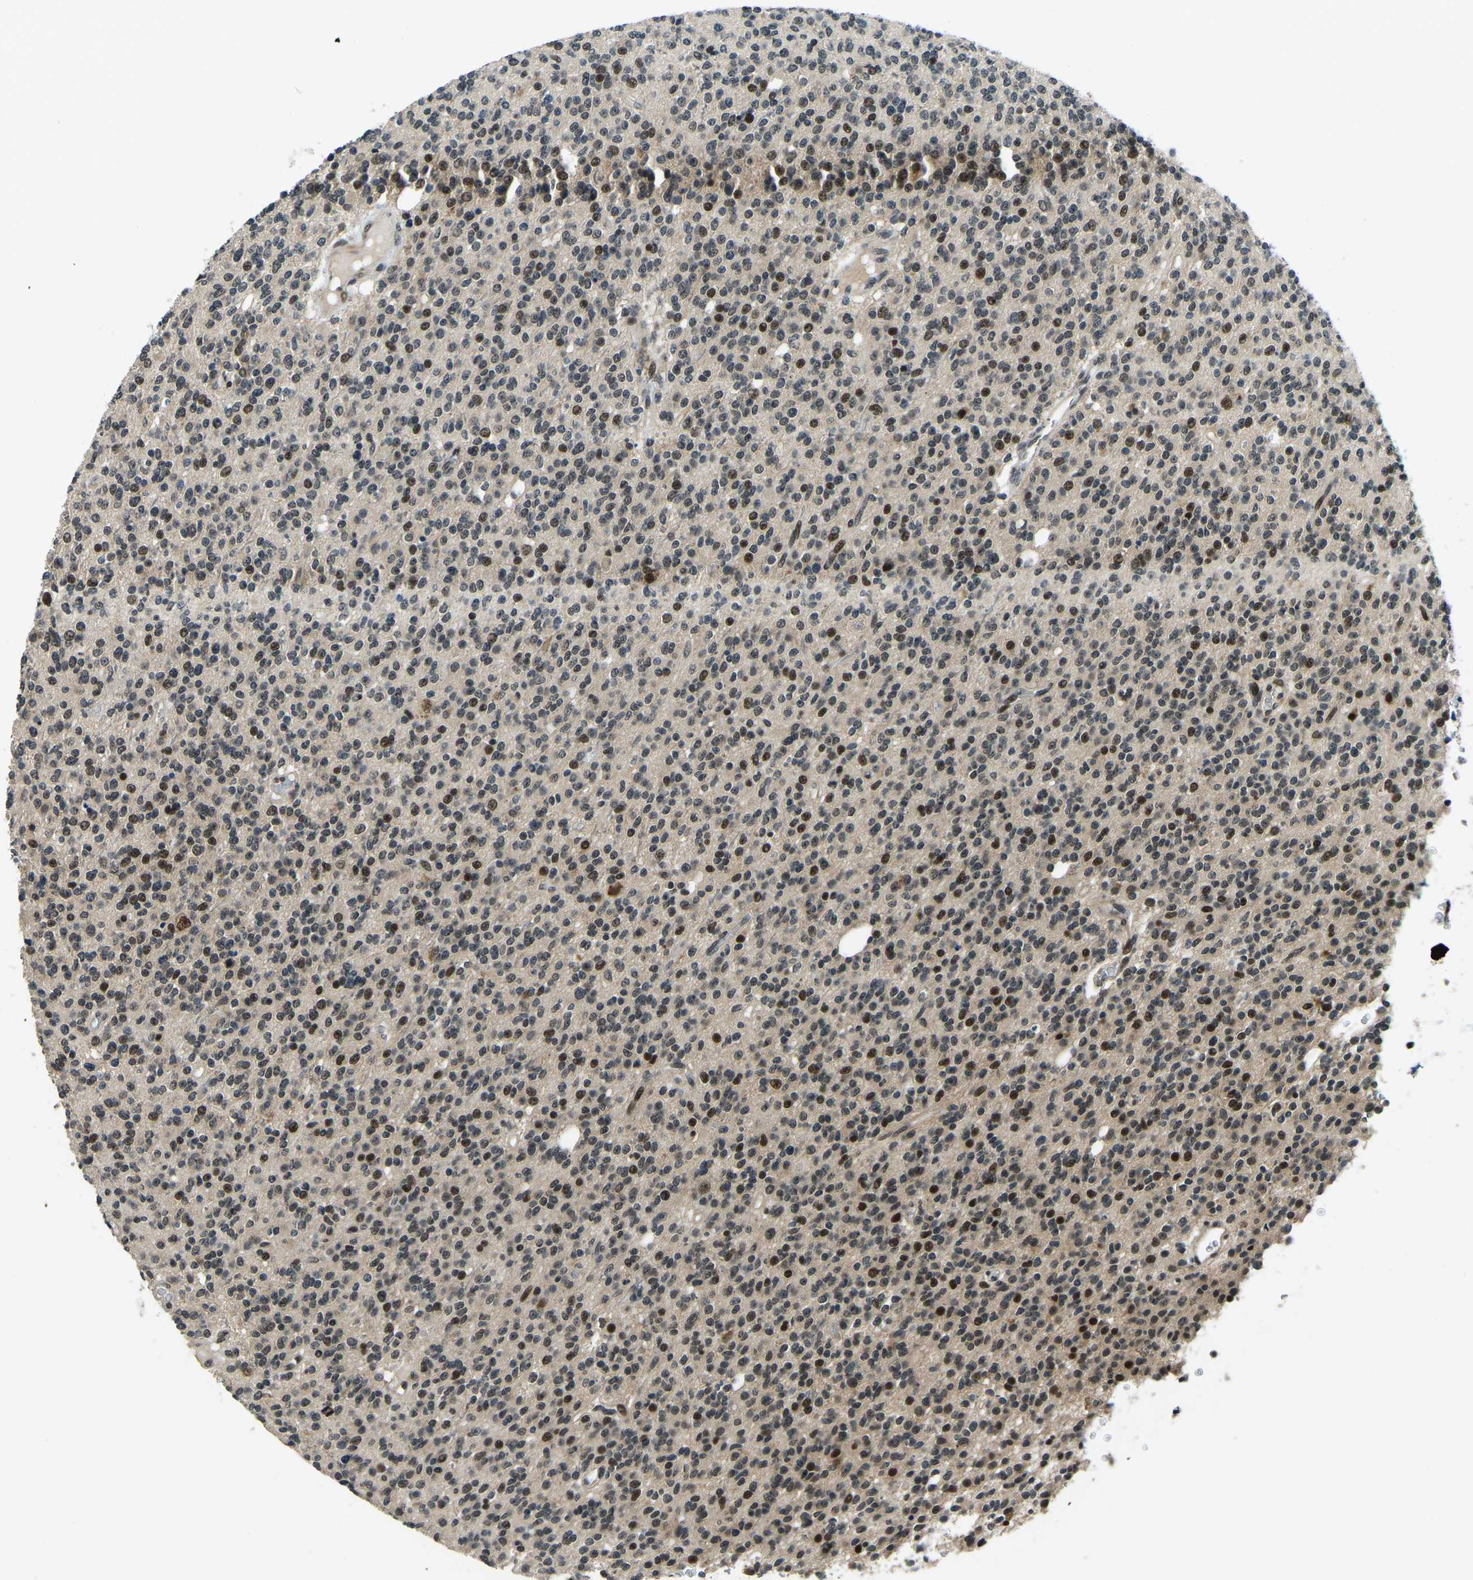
{"staining": {"intensity": "moderate", "quantity": "25%-75%", "location": "nuclear"}, "tissue": "glioma", "cell_type": "Tumor cells", "image_type": "cancer", "snomed": [{"axis": "morphology", "description": "Glioma, malignant, High grade"}, {"axis": "topography", "description": "Brain"}], "caption": "The histopathology image exhibits staining of malignant glioma (high-grade), revealing moderate nuclear protein expression (brown color) within tumor cells. The staining was performed using DAB (3,3'-diaminobenzidine), with brown indicating positive protein expression. Nuclei are stained blue with hematoxylin.", "gene": "ING2", "patient": {"sex": "male", "age": 34}}